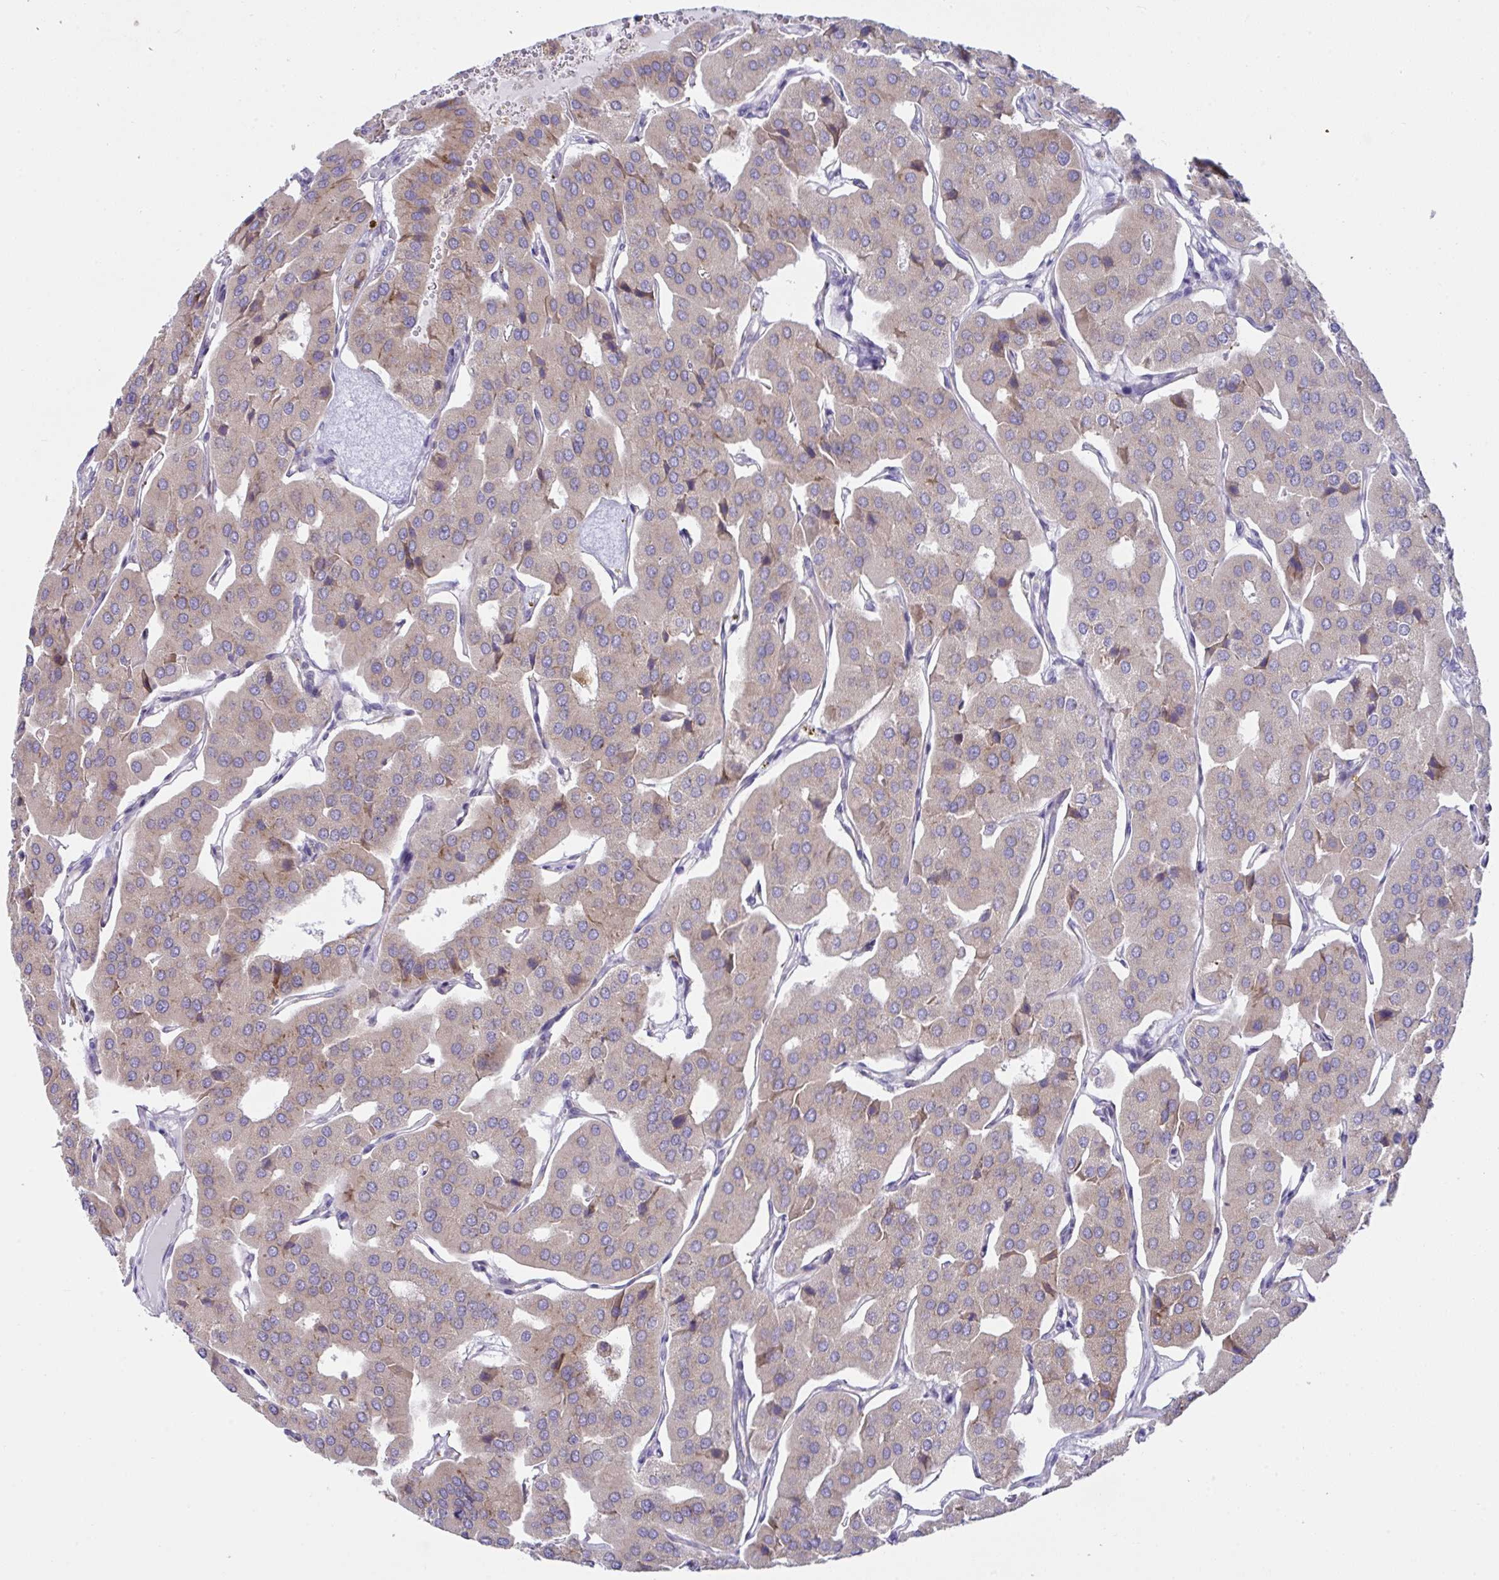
{"staining": {"intensity": "weak", "quantity": "25%-75%", "location": "cytoplasmic/membranous"}, "tissue": "parathyroid gland", "cell_type": "Glandular cells", "image_type": "normal", "snomed": [{"axis": "morphology", "description": "Normal tissue, NOS"}, {"axis": "morphology", "description": "Adenoma, NOS"}, {"axis": "topography", "description": "Parathyroid gland"}], "caption": "Immunohistochemistry (IHC) of normal human parathyroid gland displays low levels of weak cytoplasmic/membranous expression in about 25%-75% of glandular cells. (DAB (3,3'-diaminobenzidine) = brown stain, brightfield microscopy at high magnification).", "gene": "FAU", "patient": {"sex": "female", "age": 86}}